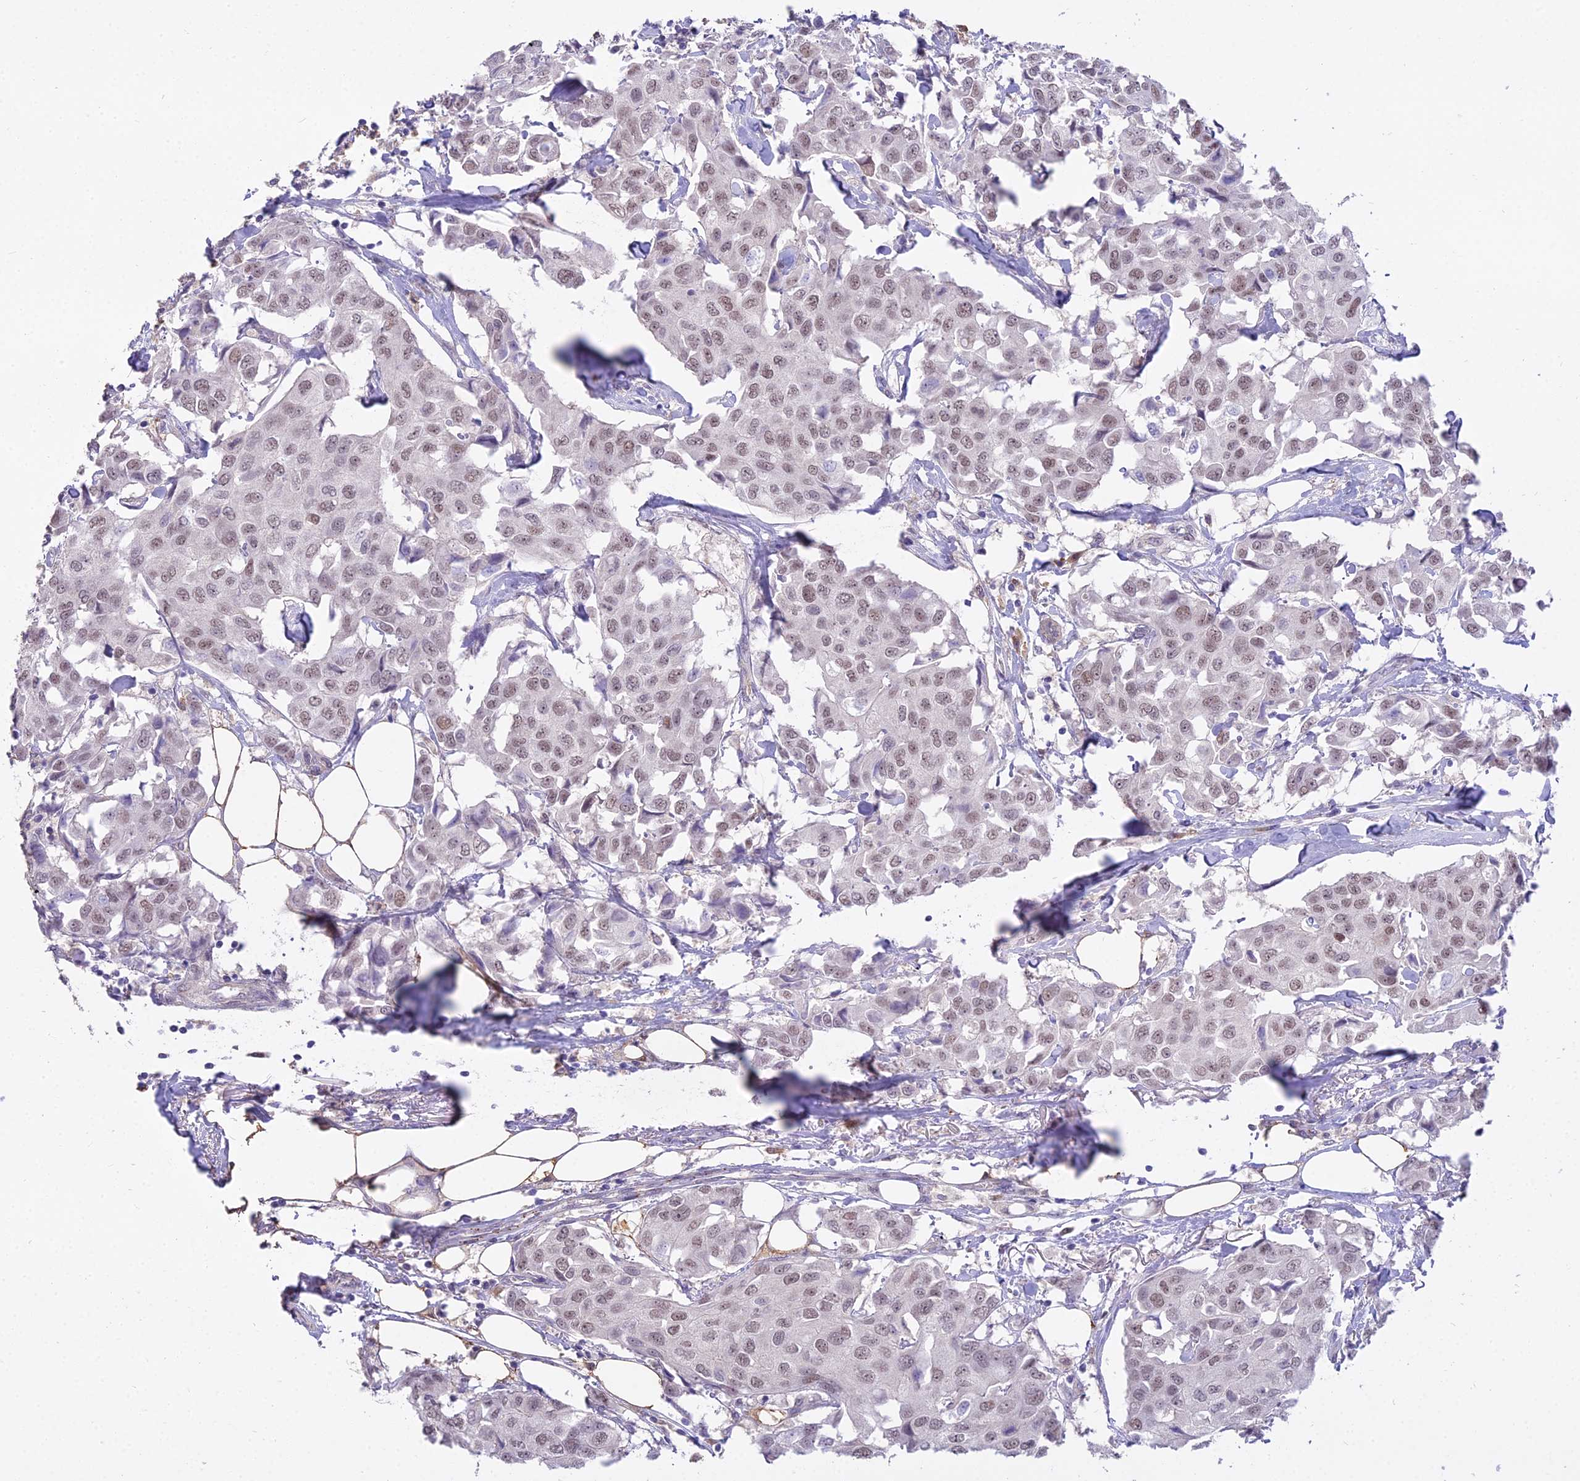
{"staining": {"intensity": "weak", "quantity": ">75%", "location": "nuclear"}, "tissue": "breast cancer", "cell_type": "Tumor cells", "image_type": "cancer", "snomed": [{"axis": "morphology", "description": "Duct carcinoma"}, {"axis": "topography", "description": "Breast"}], "caption": "Breast cancer (invasive ductal carcinoma) tissue exhibits weak nuclear positivity in about >75% of tumor cells Immunohistochemistry (ihc) stains the protein of interest in brown and the nuclei are stained blue.", "gene": "BLNK", "patient": {"sex": "female", "age": 80}}